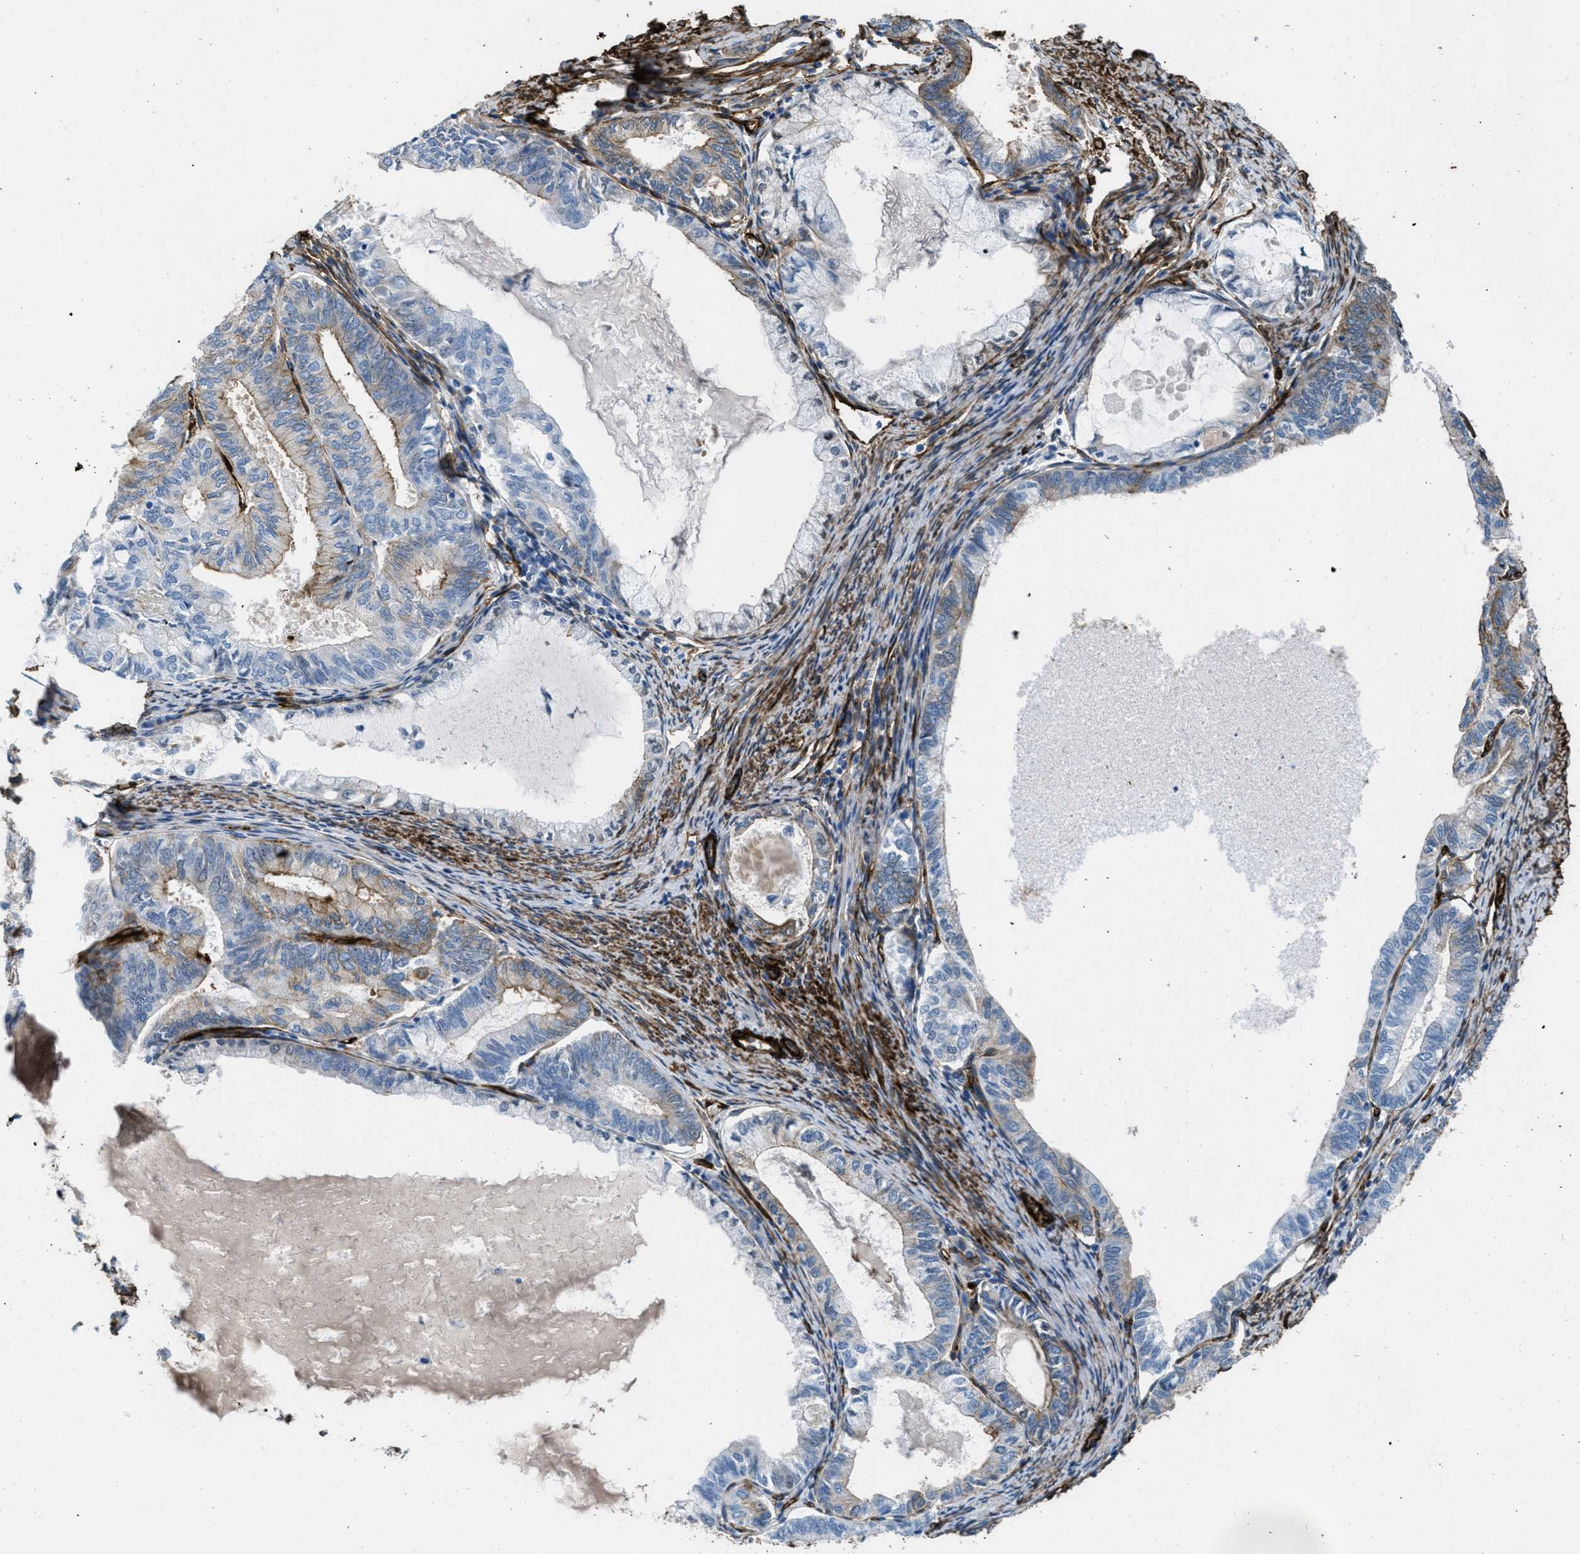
{"staining": {"intensity": "weak", "quantity": "<25%", "location": "cytoplasmic/membranous"}, "tissue": "endometrial cancer", "cell_type": "Tumor cells", "image_type": "cancer", "snomed": [{"axis": "morphology", "description": "Adenocarcinoma, NOS"}, {"axis": "topography", "description": "Endometrium"}], "caption": "Histopathology image shows no significant protein positivity in tumor cells of adenocarcinoma (endometrial).", "gene": "CALD1", "patient": {"sex": "female", "age": 86}}